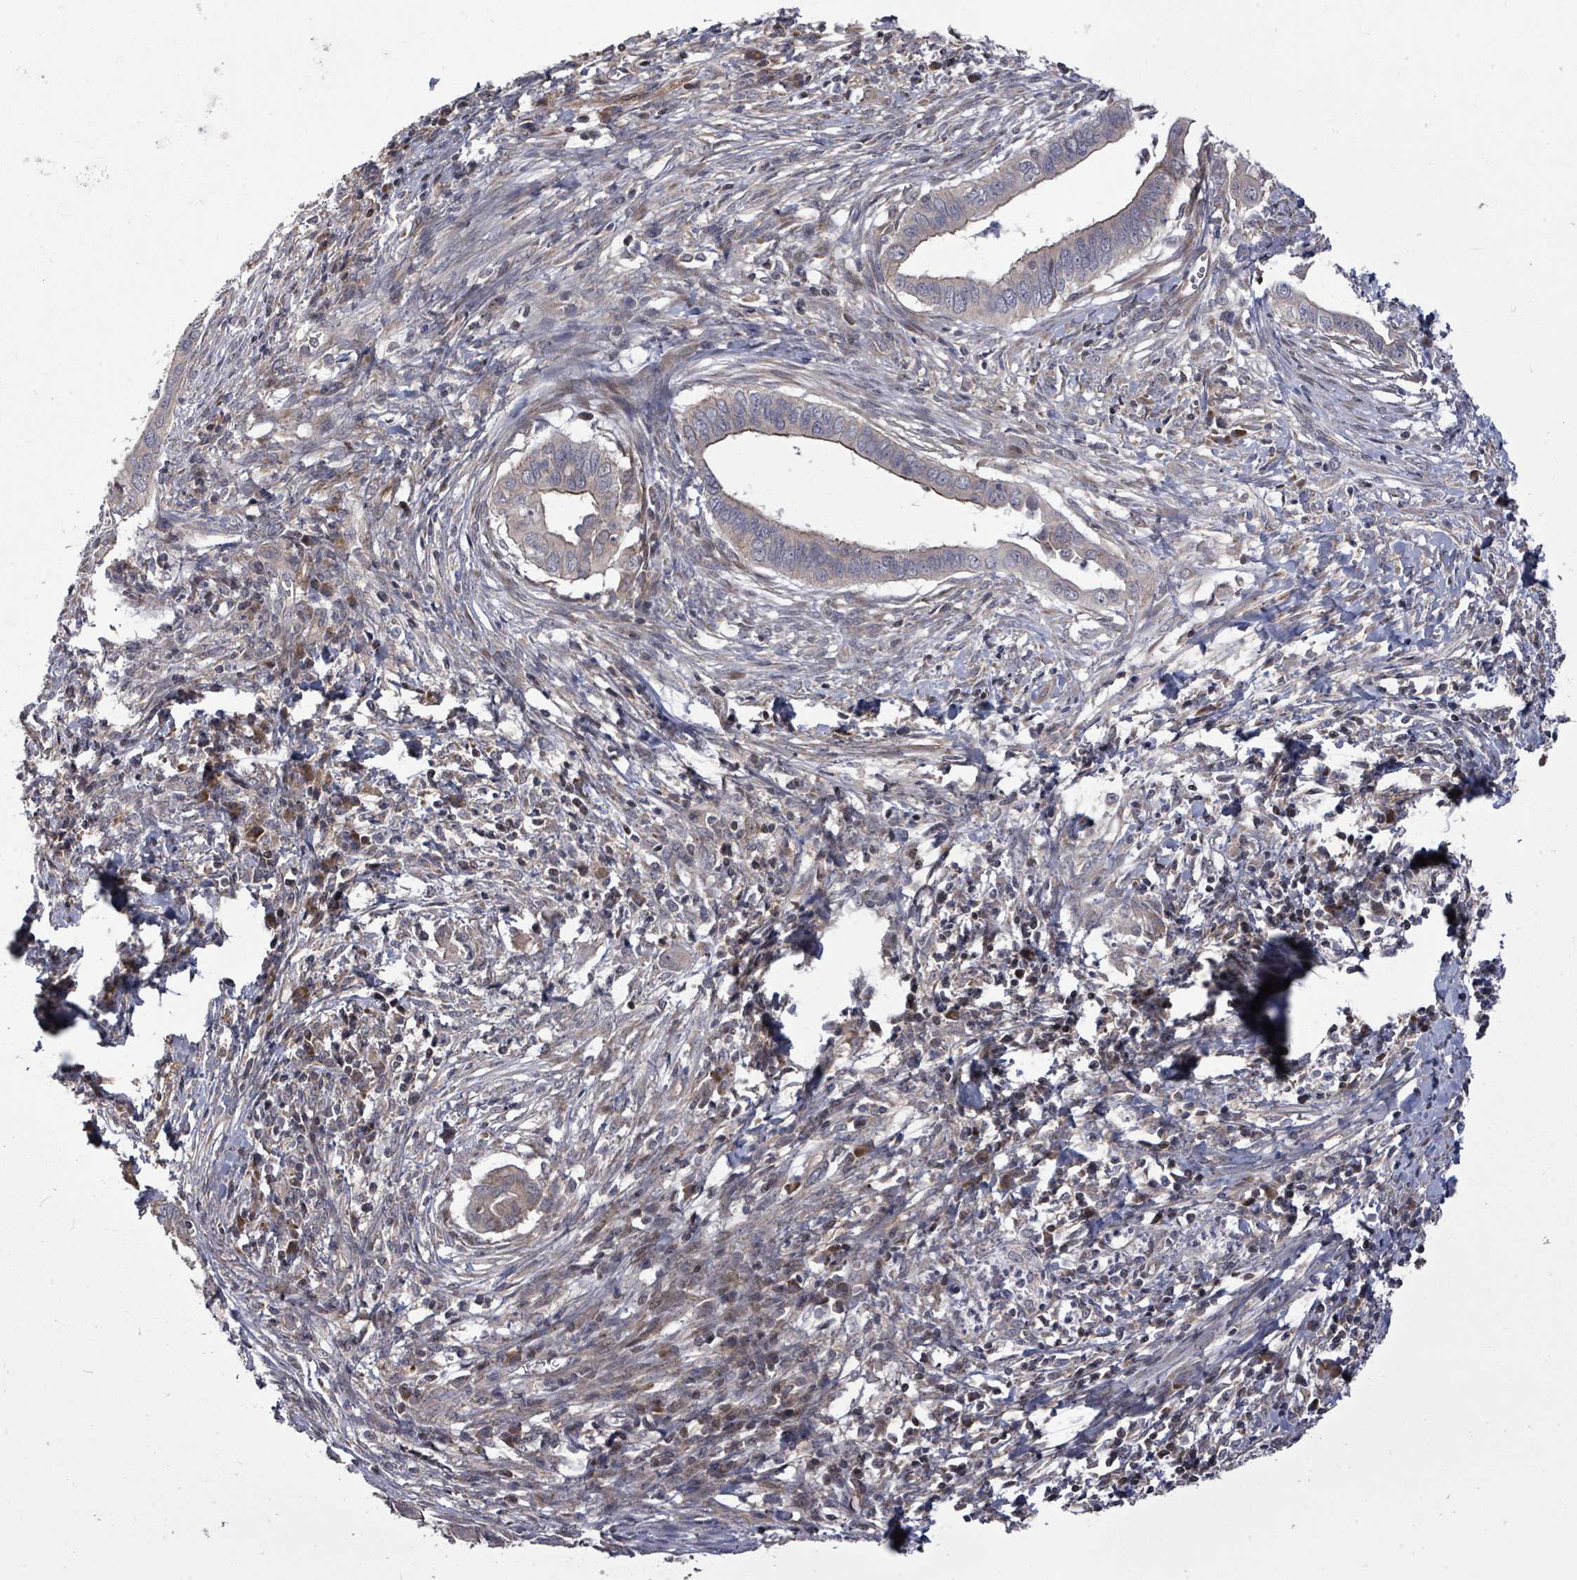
{"staining": {"intensity": "weak", "quantity": "<25%", "location": "cytoplasmic/membranous"}, "tissue": "cervical cancer", "cell_type": "Tumor cells", "image_type": "cancer", "snomed": [{"axis": "morphology", "description": "Adenocarcinoma, NOS"}, {"axis": "topography", "description": "Cervix"}], "caption": "There is no significant expression in tumor cells of cervical cancer.", "gene": "KRTAP27-1", "patient": {"sex": "female", "age": 42}}